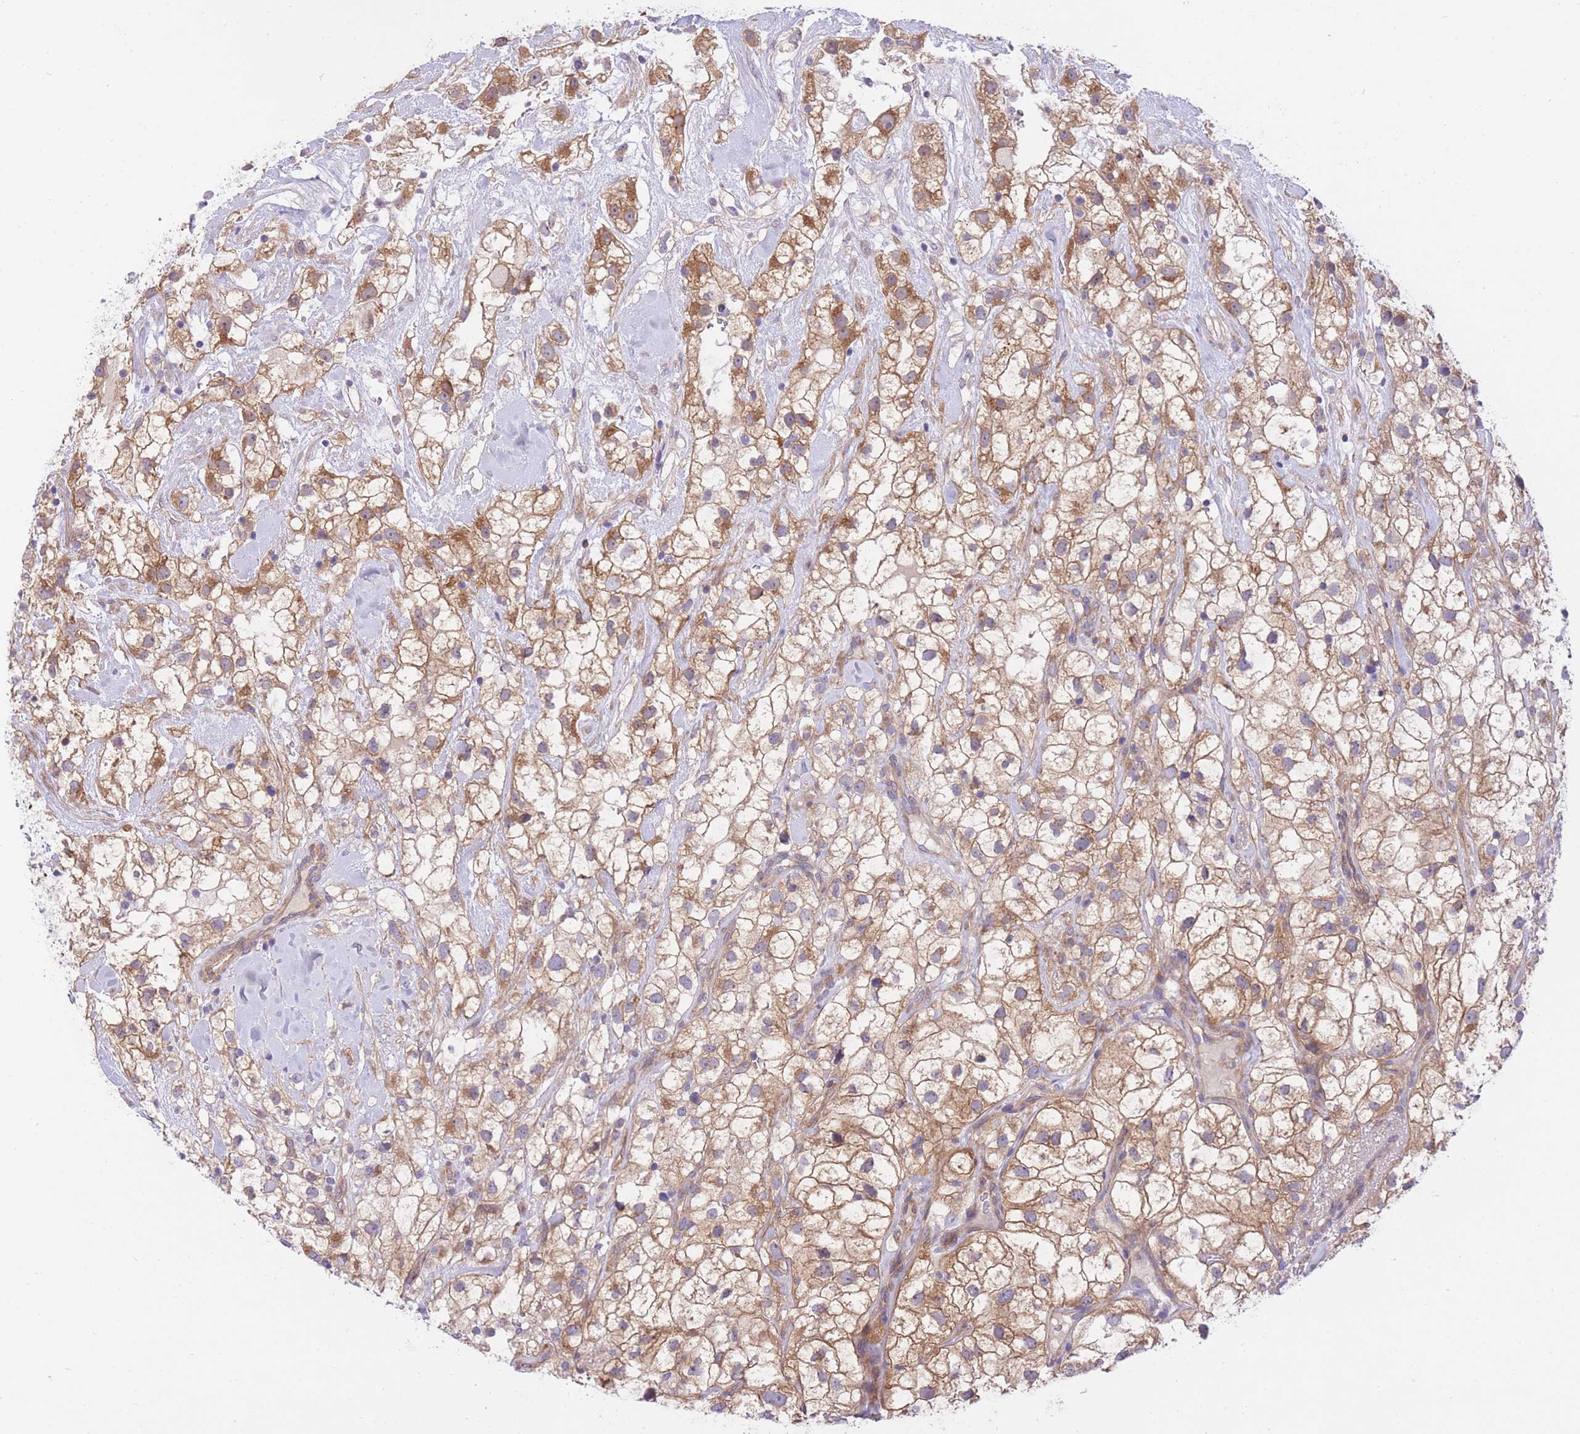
{"staining": {"intensity": "moderate", "quantity": ">75%", "location": "cytoplasmic/membranous"}, "tissue": "renal cancer", "cell_type": "Tumor cells", "image_type": "cancer", "snomed": [{"axis": "morphology", "description": "Adenocarcinoma, NOS"}, {"axis": "topography", "description": "Kidney"}], "caption": "High-magnification brightfield microscopy of renal cancer stained with DAB (brown) and counterstained with hematoxylin (blue). tumor cells exhibit moderate cytoplasmic/membranous expression is identified in approximately>75% of cells. (IHC, brightfield microscopy, high magnification).", "gene": "CHAC1", "patient": {"sex": "male", "age": 59}}